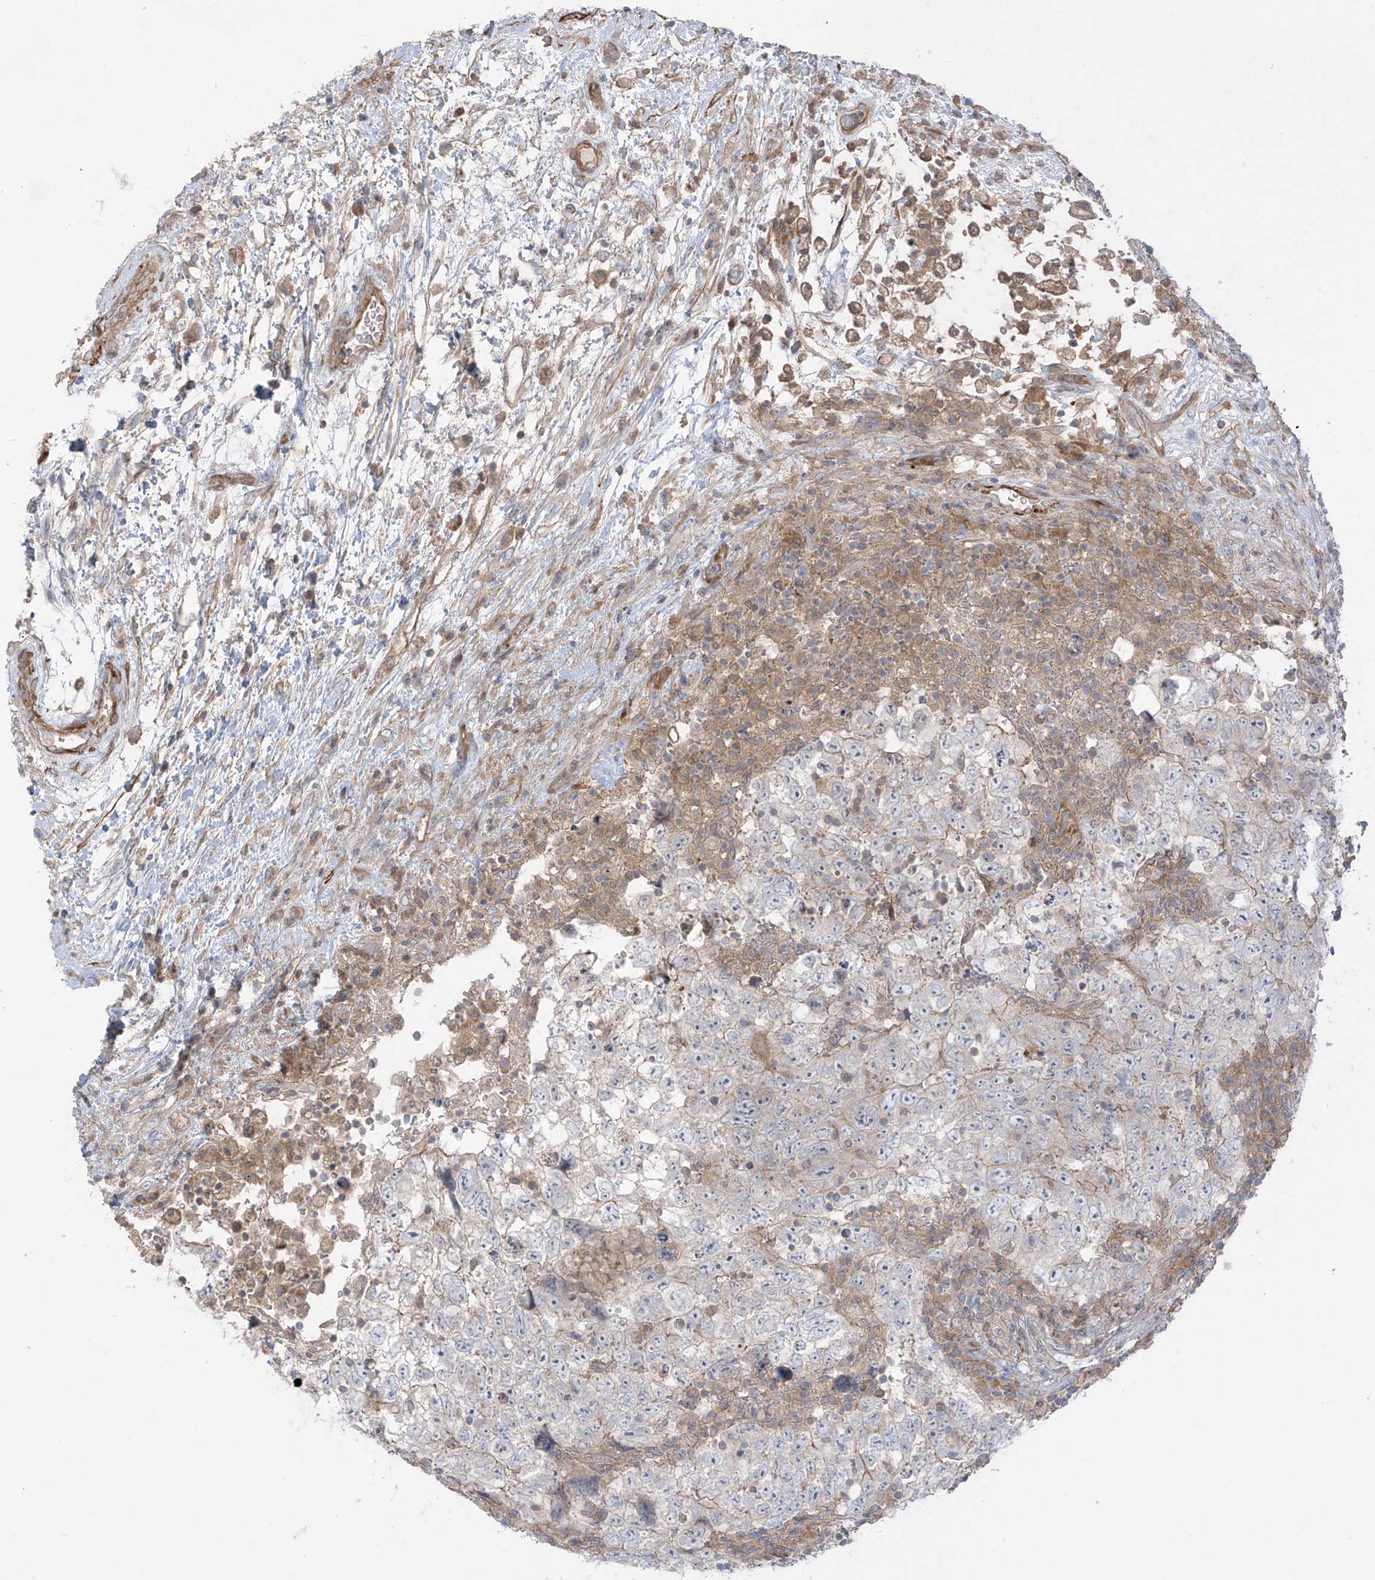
{"staining": {"intensity": "negative", "quantity": "none", "location": "none"}, "tissue": "testis cancer", "cell_type": "Tumor cells", "image_type": "cancer", "snomed": [{"axis": "morphology", "description": "Carcinoma, Embryonal, NOS"}, {"axis": "topography", "description": "Testis"}], "caption": "Embryonal carcinoma (testis) was stained to show a protein in brown. There is no significant staining in tumor cells.", "gene": "TRMU", "patient": {"sex": "male", "age": 37}}